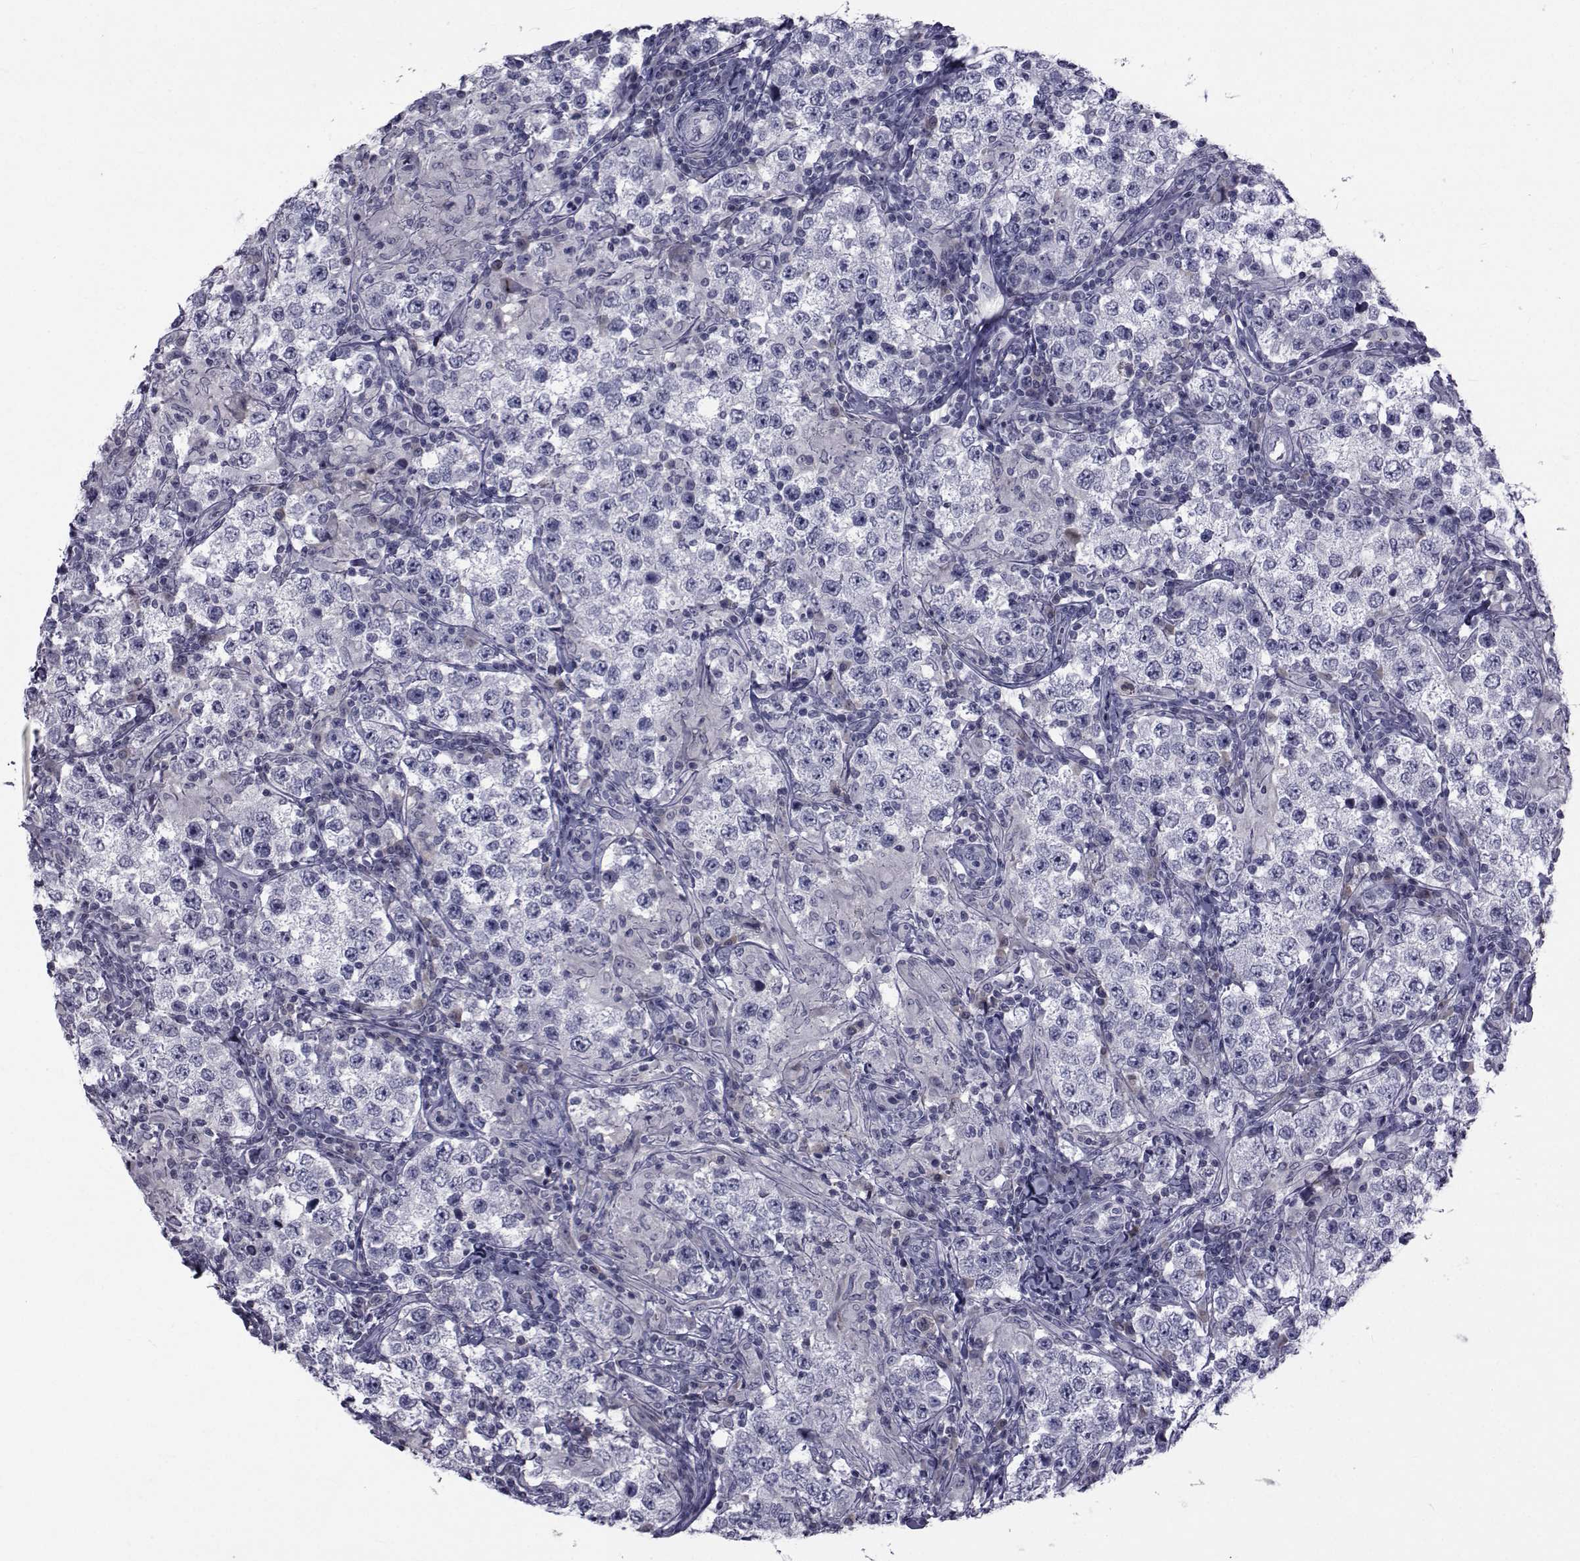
{"staining": {"intensity": "negative", "quantity": "none", "location": "none"}, "tissue": "testis cancer", "cell_type": "Tumor cells", "image_type": "cancer", "snomed": [{"axis": "morphology", "description": "Seminoma, NOS"}, {"axis": "morphology", "description": "Carcinoma, Embryonal, NOS"}, {"axis": "topography", "description": "Testis"}], "caption": "This is an IHC histopathology image of human seminoma (testis). There is no positivity in tumor cells.", "gene": "PAX2", "patient": {"sex": "male", "age": 41}}